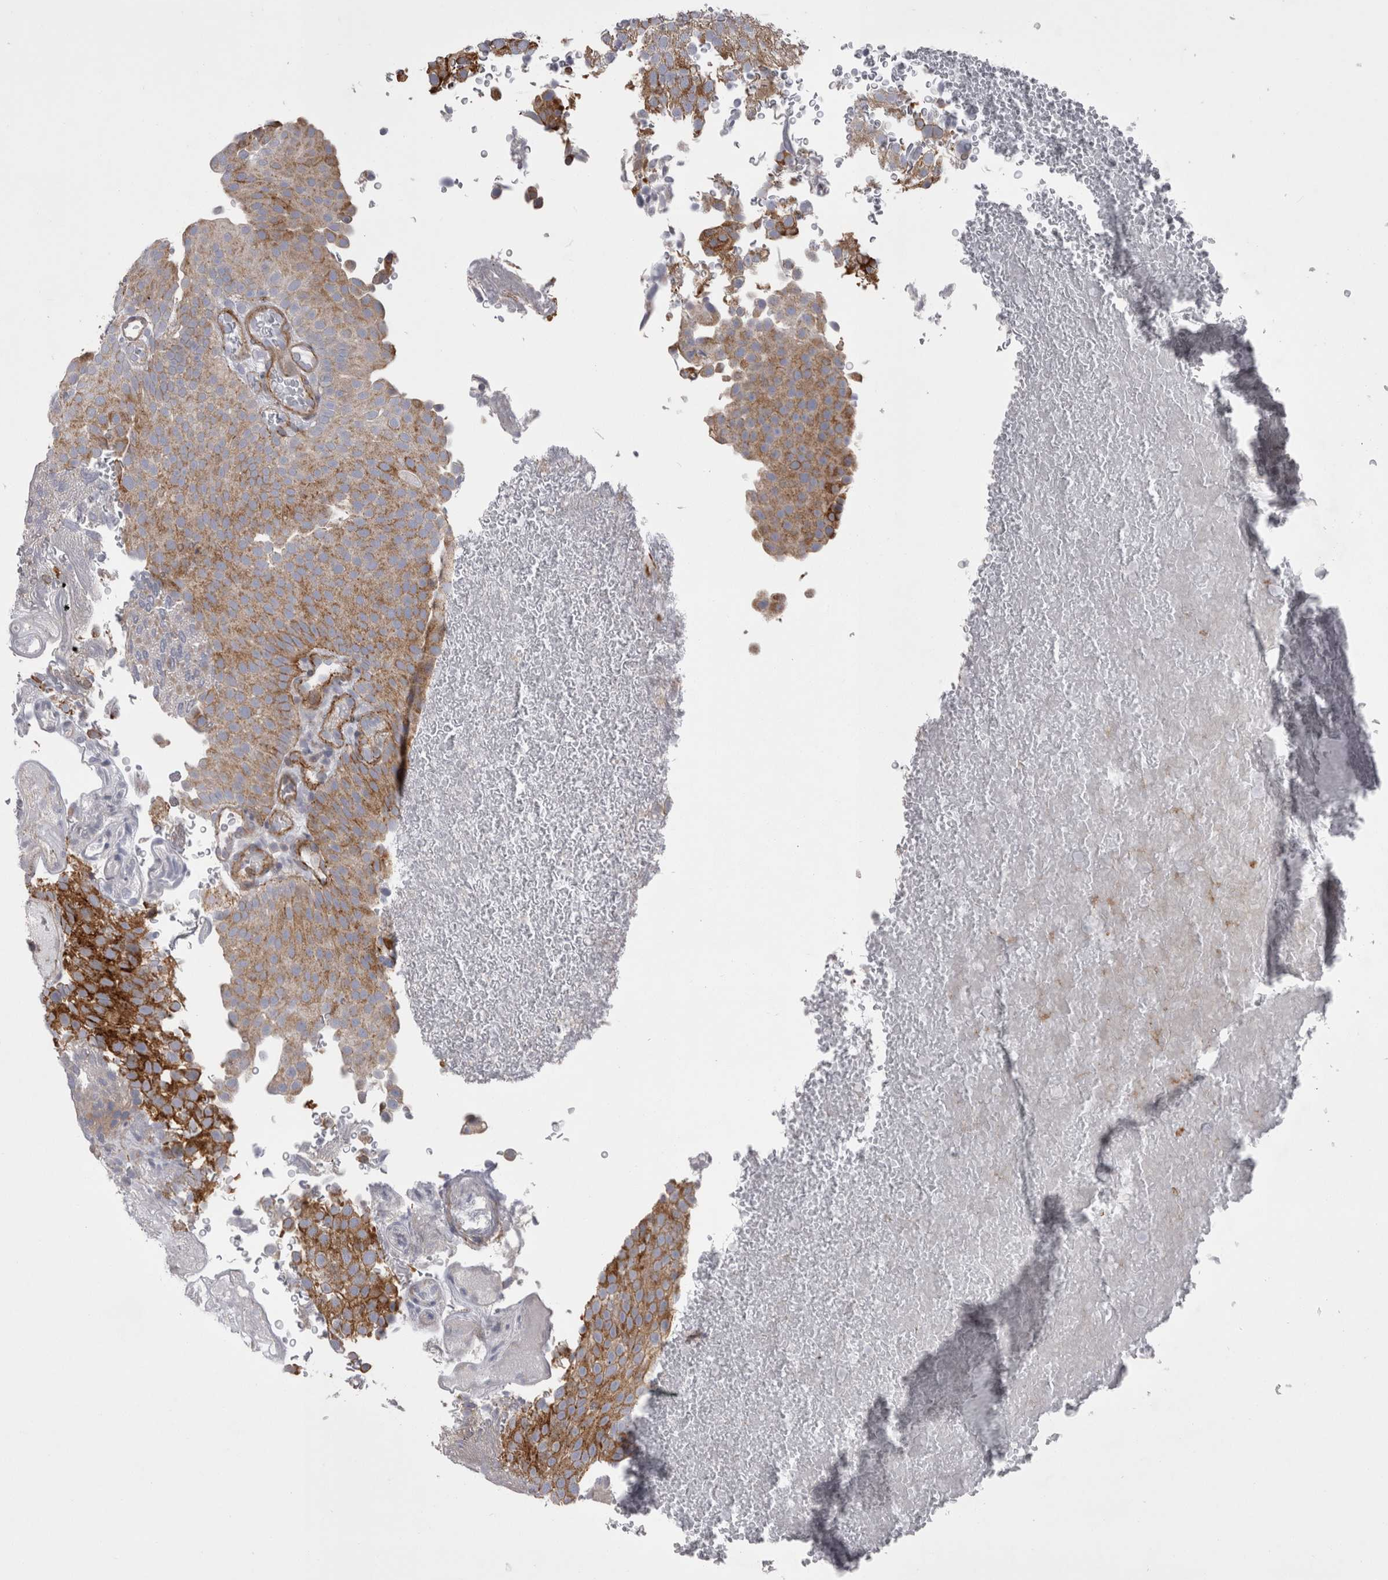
{"staining": {"intensity": "strong", "quantity": ">75%", "location": "cytoplasmic/membranous"}, "tissue": "urothelial cancer", "cell_type": "Tumor cells", "image_type": "cancer", "snomed": [{"axis": "morphology", "description": "Urothelial carcinoma, Low grade"}, {"axis": "topography", "description": "Urinary bladder"}], "caption": "Immunohistochemistry staining of low-grade urothelial carcinoma, which exhibits high levels of strong cytoplasmic/membranous positivity in approximately >75% of tumor cells indicating strong cytoplasmic/membranous protein positivity. The staining was performed using DAB (brown) for protein detection and nuclei were counterstained in hematoxylin (blue).", "gene": "TSPOAP1", "patient": {"sex": "male", "age": 78}}